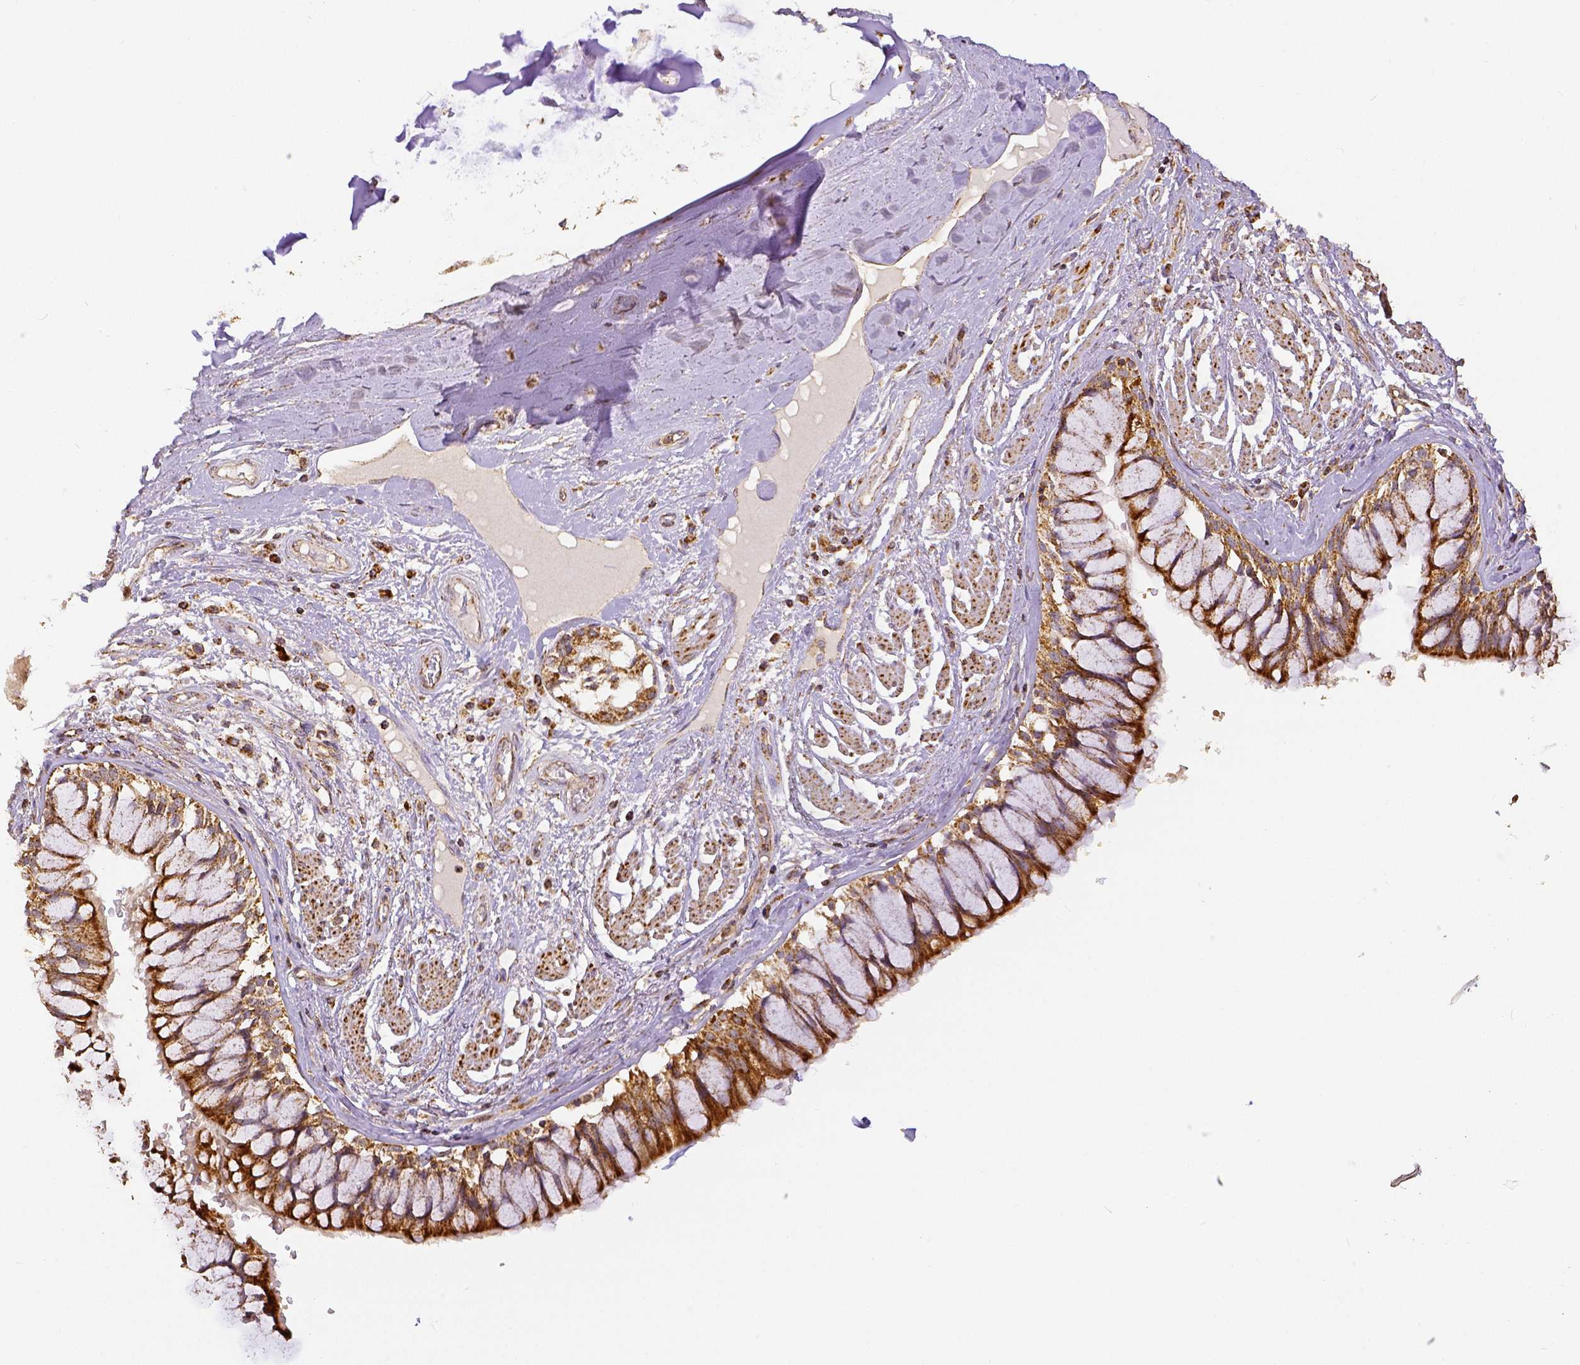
{"staining": {"intensity": "moderate", "quantity": ">75%", "location": "cytoplasmic/membranous"}, "tissue": "soft tissue", "cell_type": "Chondrocytes", "image_type": "normal", "snomed": [{"axis": "morphology", "description": "Normal tissue, NOS"}, {"axis": "topography", "description": "Cartilage tissue"}, {"axis": "topography", "description": "Bronchus"}], "caption": "An IHC photomicrograph of normal tissue is shown. Protein staining in brown labels moderate cytoplasmic/membranous positivity in soft tissue within chondrocytes.", "gene": "SDHB", "patient": {"sex": "male", "age": 64}}